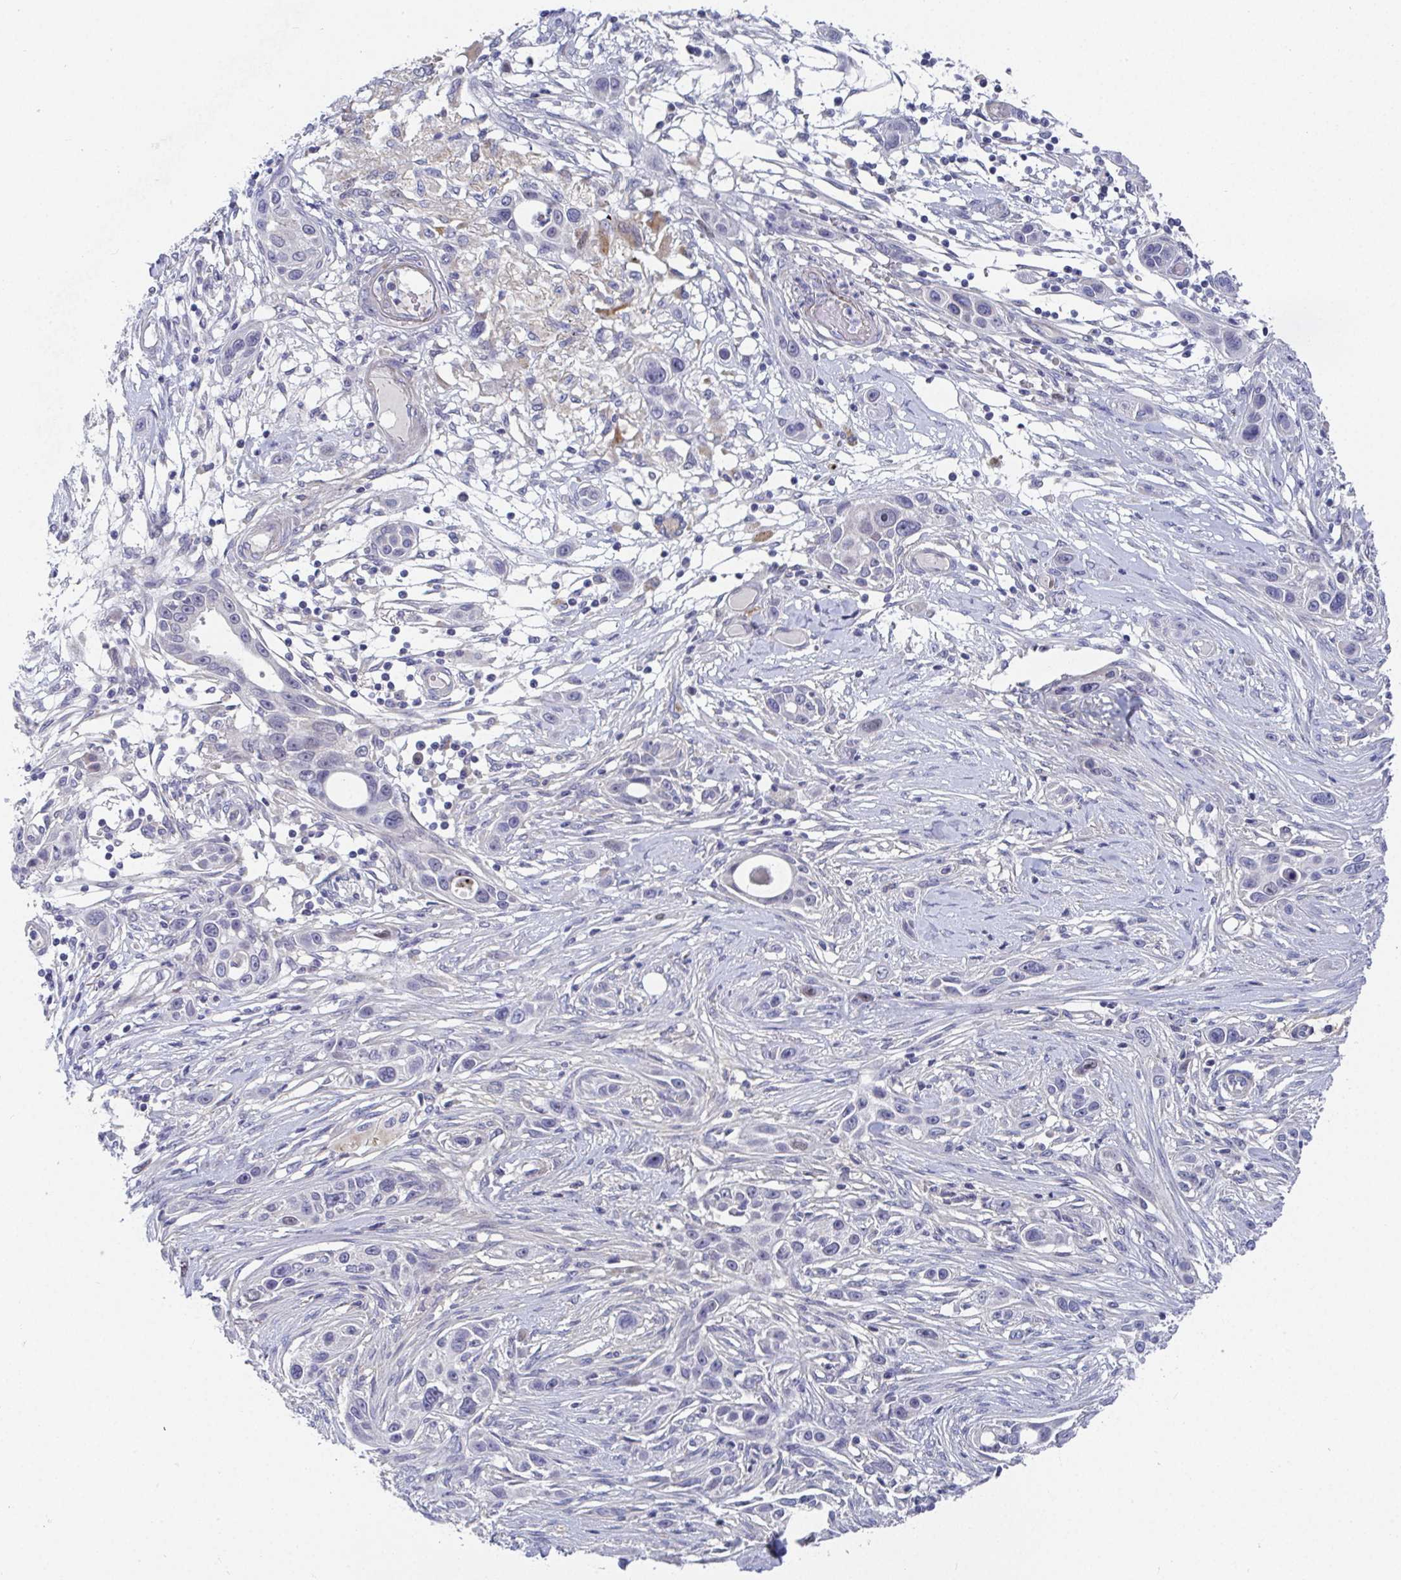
{"staining": {"intensity": "negative", "quantity": "none", "location": "none"}, "tissue": "skin cancer", "cell_type": "Tumor cells", "image_type": "cancer", "snomed": [{"axis": "morphology", "description": "Squamous cell carcinoma, NOS"}, {"axis": "topography", "description": "Skin"}], "caption": "Image shows no significant protein positivity in tumor cells of skin squamous cell carcinoma.", "gene": "ATP5F1C", "patient": {"sex": "female", "age": 69}}